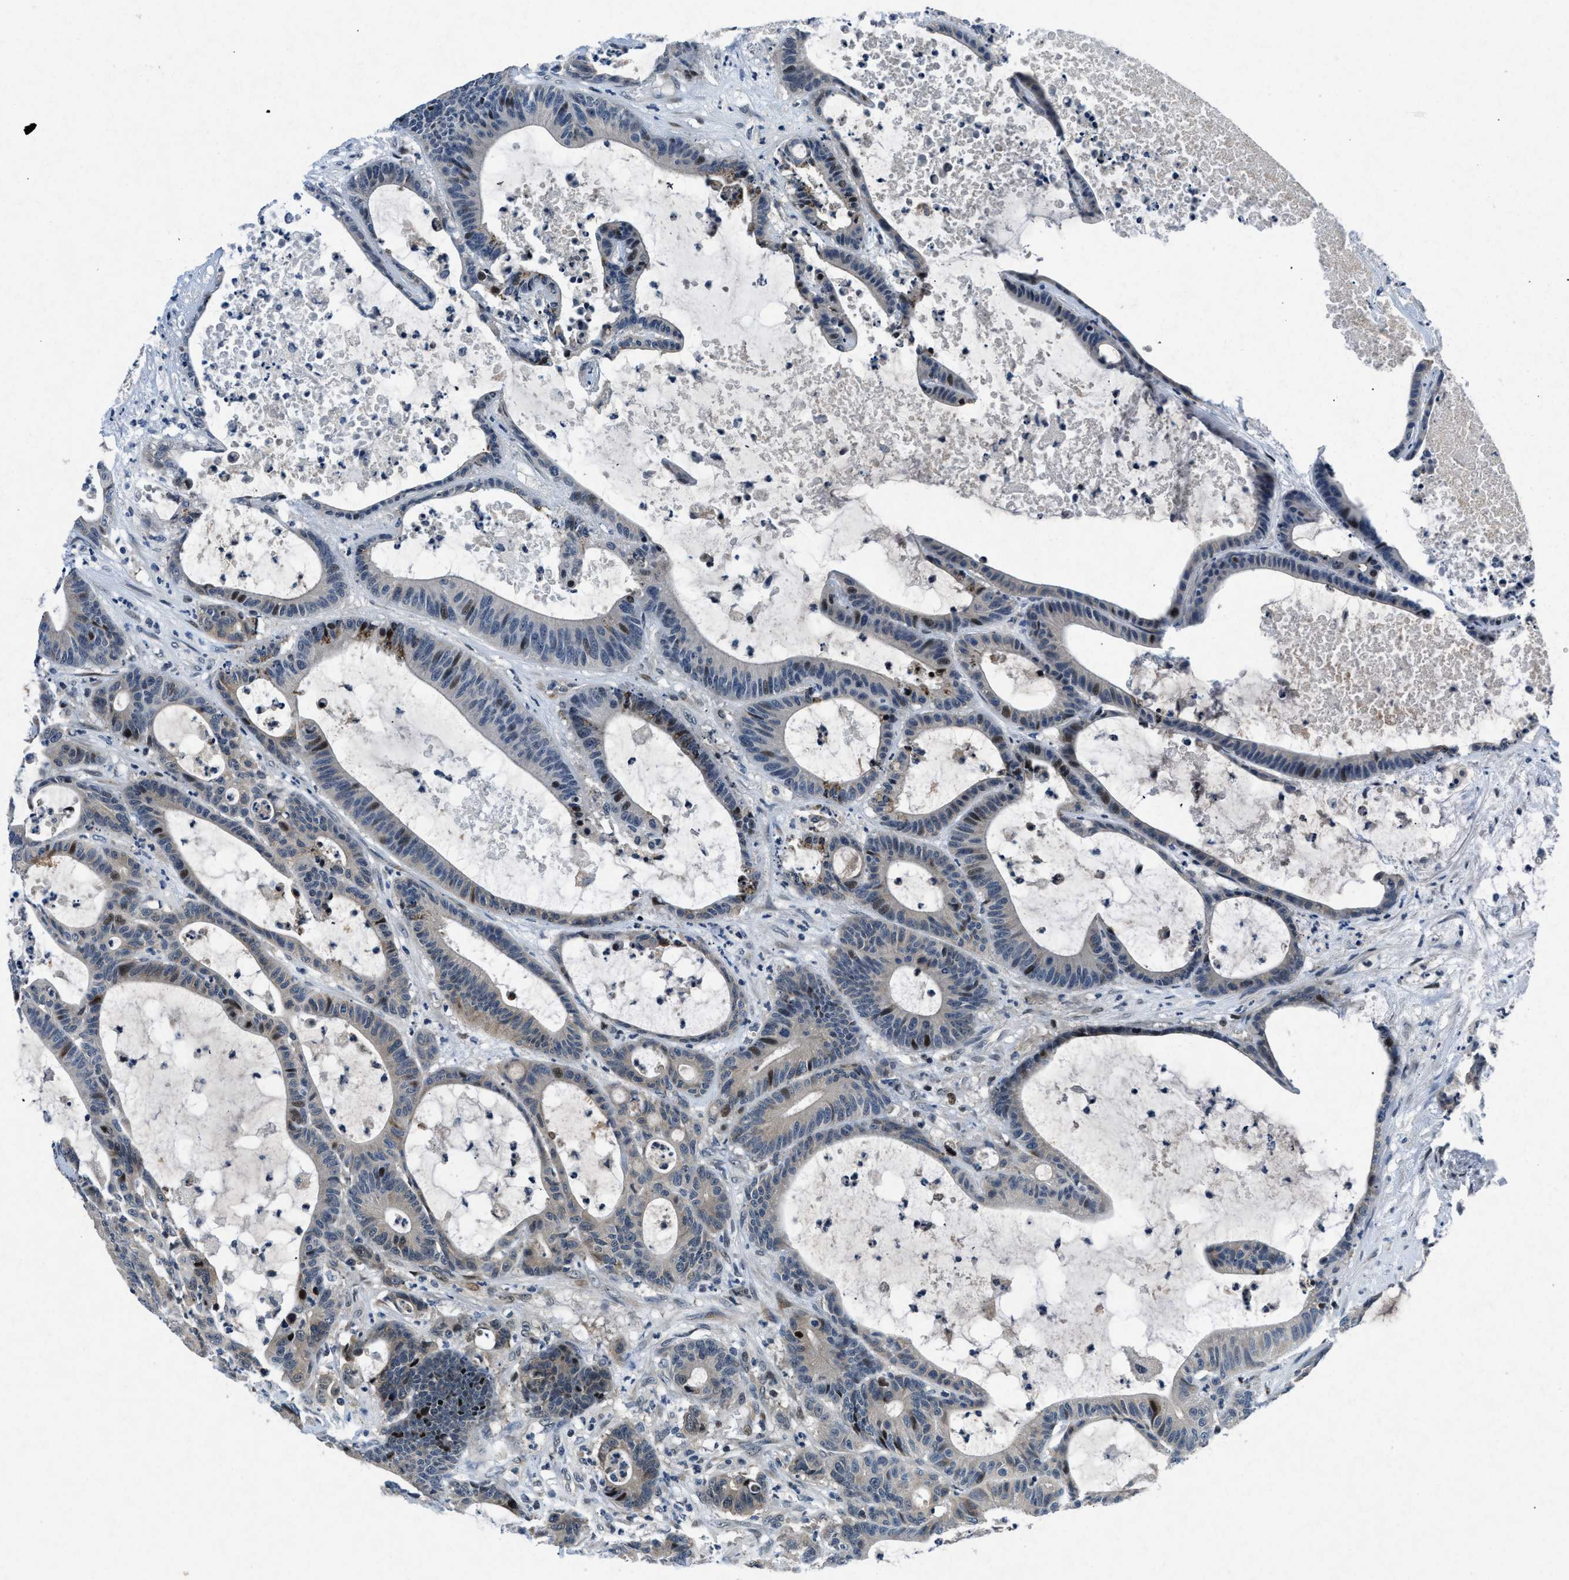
{"staining": {"intensity": "moderate", "quantity": "<25%", "location": "nuclear"}, "tissue": "colorectal cancer", "cell_type": "Tumor cells", "image_type": "cancer", "snomed": [{"axis": "morphology", "description": "Adenocarcinoma, NOS"}, {"axis": "topography", "description": "Colon"}], "caption": "An image of human colorectal cancer (adenocarcinoma) stained for a protein reveals moderate nuclear brown staining in tumor cells.", "gene": "PHLDA1", "patient": {"sex": "female", "age": 84}}